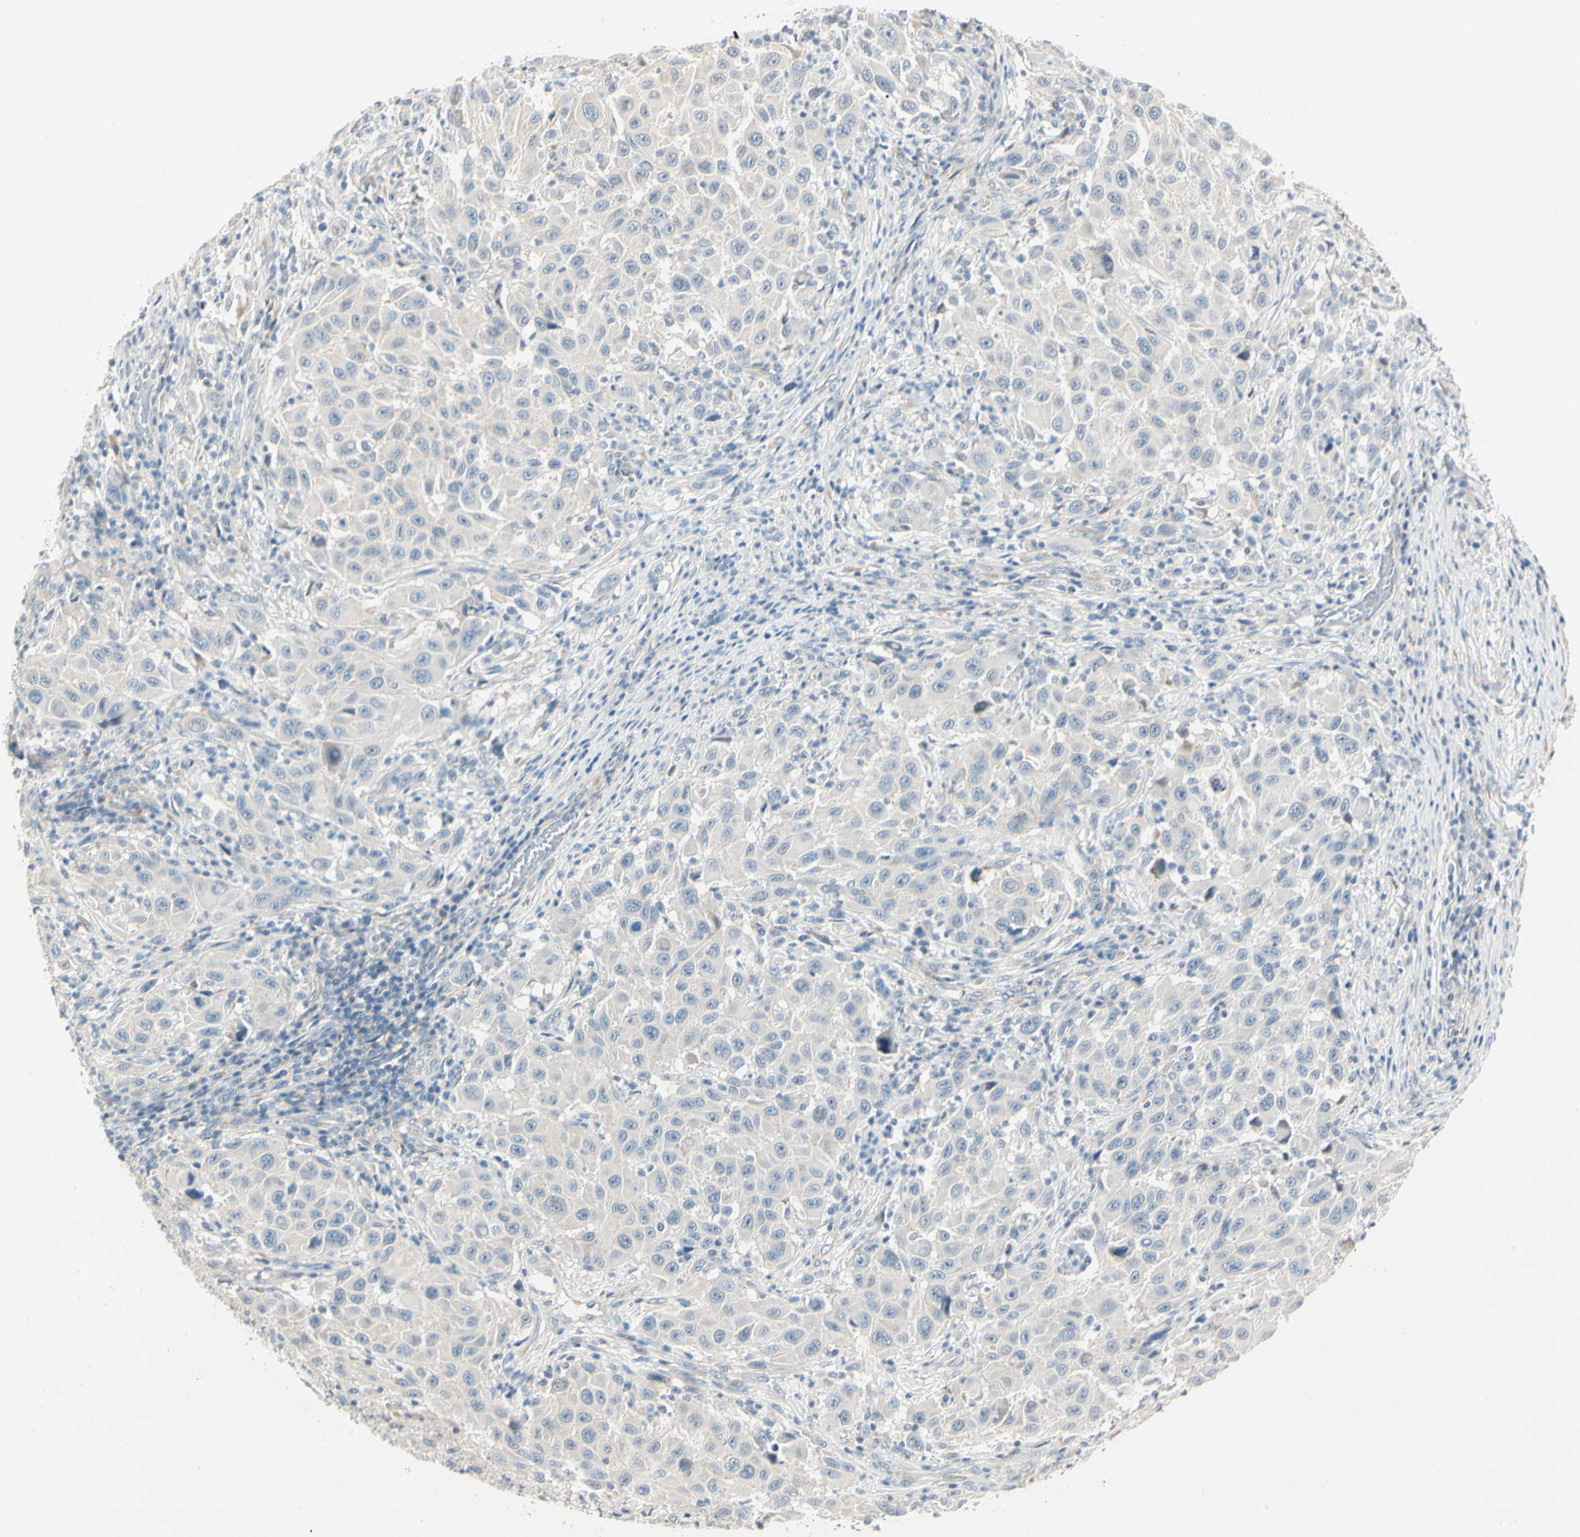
{"staining": {"intensity": "negative", "quantity": "none", "location": "none"}, "tissue": "melanoma", "cell_type": "Tumor cells", "image_type": "cancer", "snomed": [{"axis": "morphology", "description": "Malignant melanoma, Metastatic site"}, {"axis": "topography", "description": "Lymph node"}], "caption": "This is a image of immunohistochemistry staining of malignant melanoma (metastatic site), which shows no positivity in tumor cells.", "gene": "DUSP12", "patient": {"sex": "male", "age": 61}}